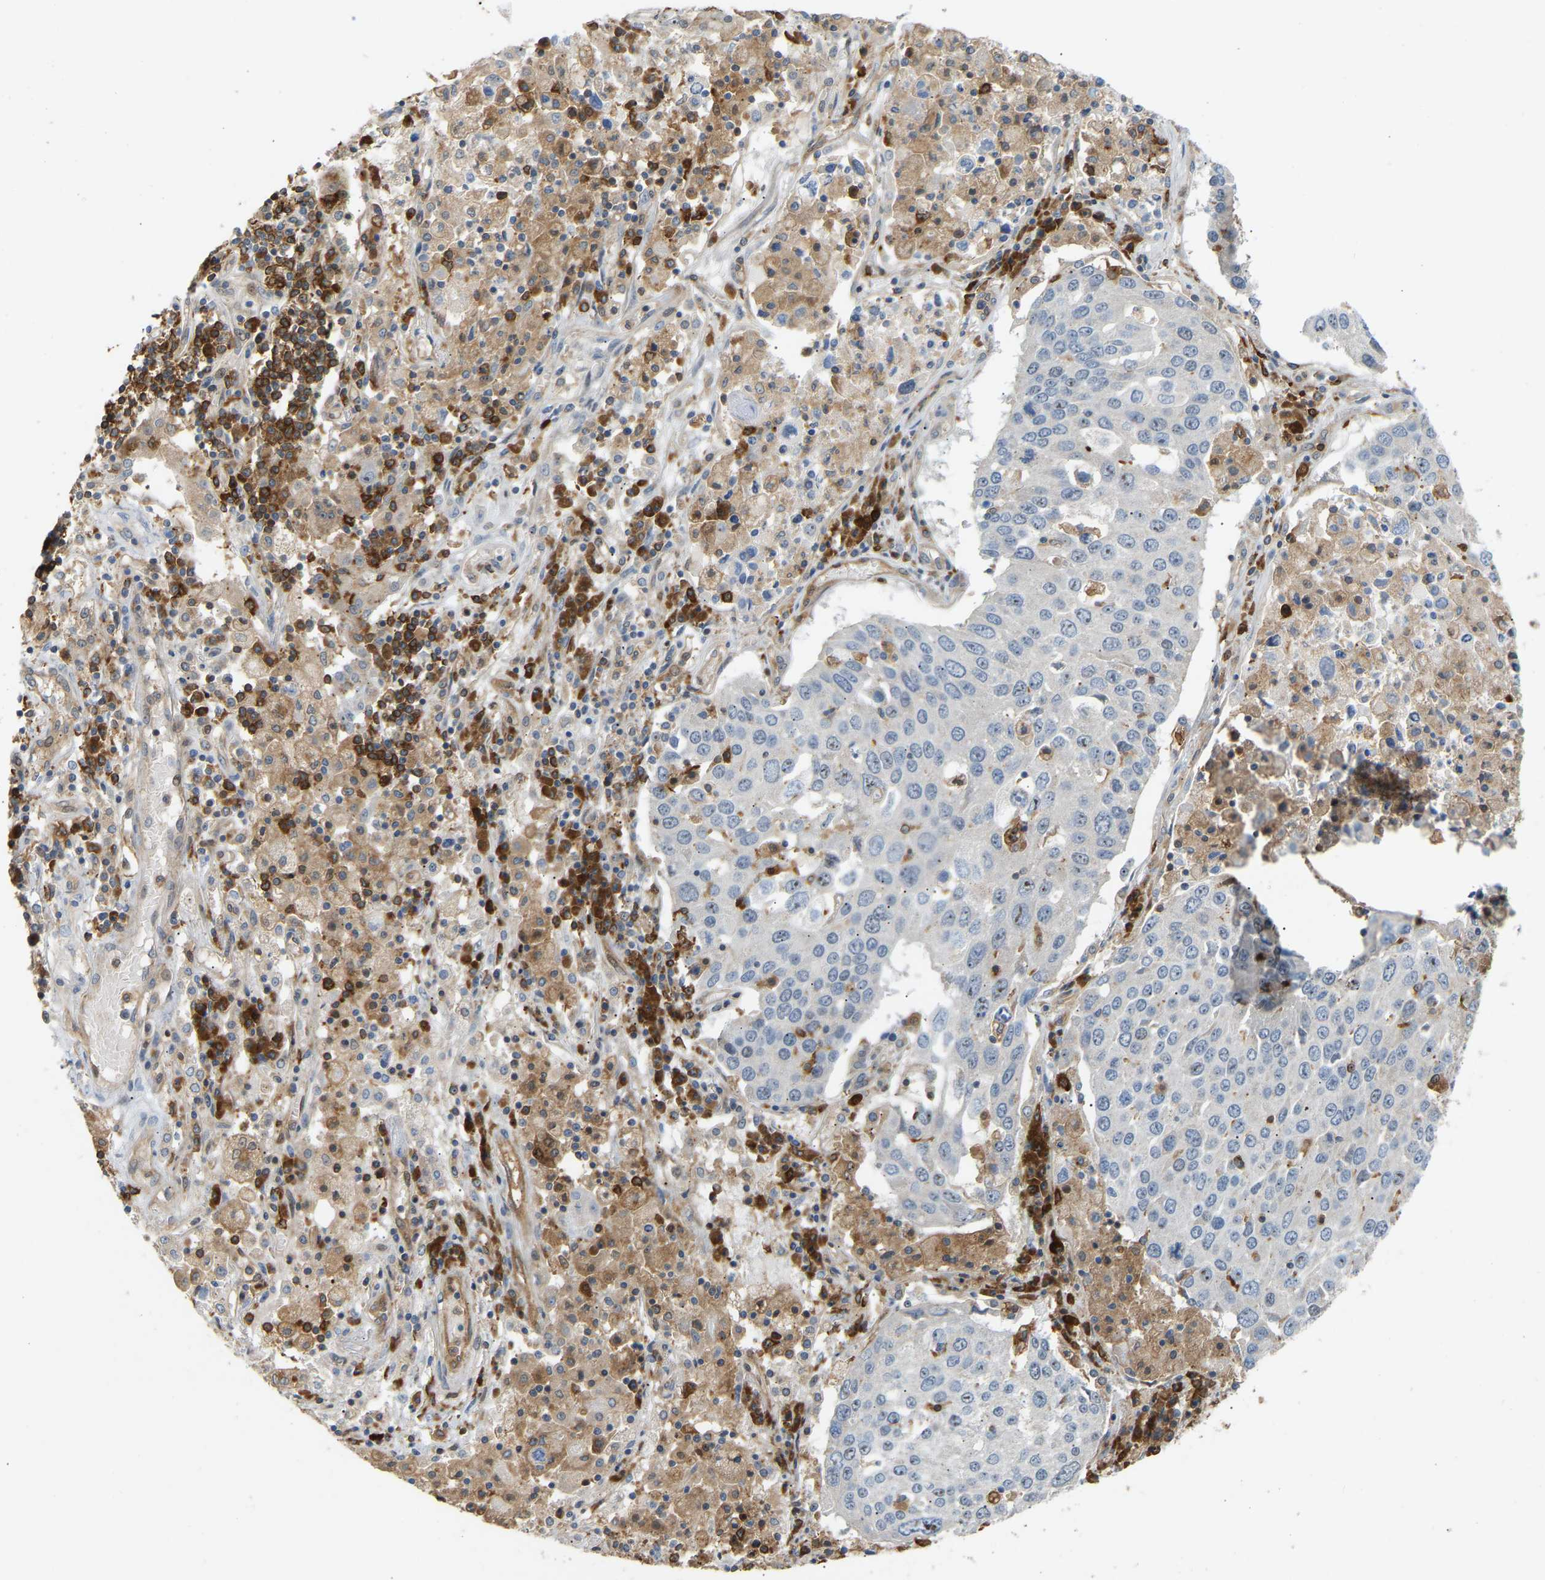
{"staining": {"intensity": "negative", "quantity": "none", "location": "none"}, "tissue": "lung cancer", "cell_type": "Tumor cells", "image_type": "cancer", "snomed": [{"axis": "morphology", "description": "Squamous cell carcinoma, NOS"}, {"axis": "topography", "description": "Lung"}], "caption": "Histopathology image shows no protein positivity in tumor cells of squamous cell carcinoma (lung) tissue.", "gene": "PLCG2", "patient": {"sex": "male", "age": 65}}